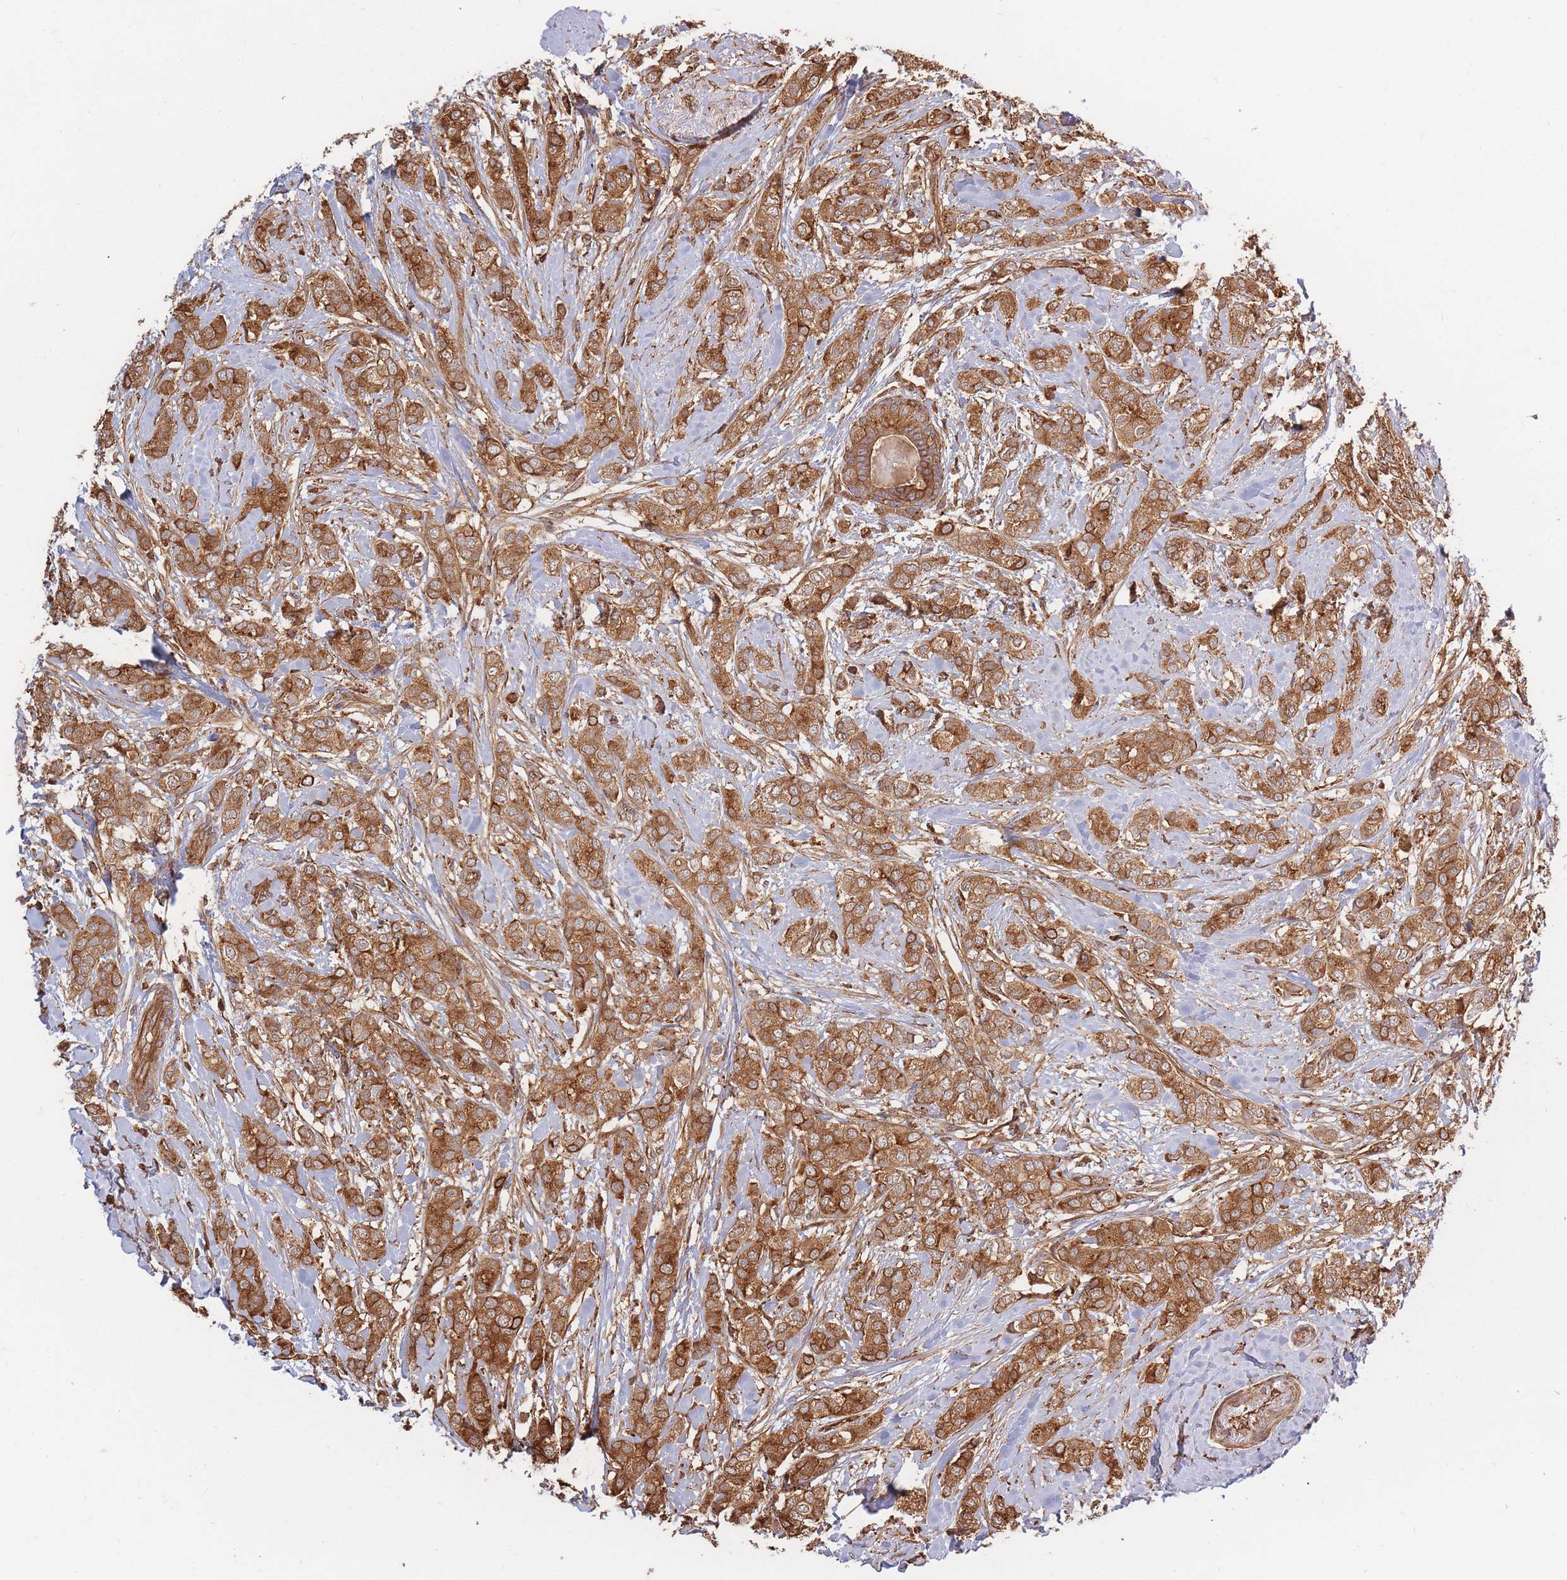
{"staining": {"intensity": "strong", "quantity": ">75%", "location": "cytoplasmic/membranous"}, "tissue": "breast cancer", "cell_type": "Tumor cells", "image_type": "cancer", "snomed": [{"axis": "morphology", "description": "Duct carcinoma"}, {"axis": "topography", "description": "Breast"}], "caption": "DAB (3,3'-diaminobenzidine) immunohistochemical staining of breast cancer demonstrates strong cytoplasmic/membranous protein expression in about >75% of tumor cells. (DAB (3,3'-diaminobenzidine) = brown stain, brightfield microscopy at high magnification).", "gene": "RASSF2", "patient": {"sex": "female", "age": 73}}